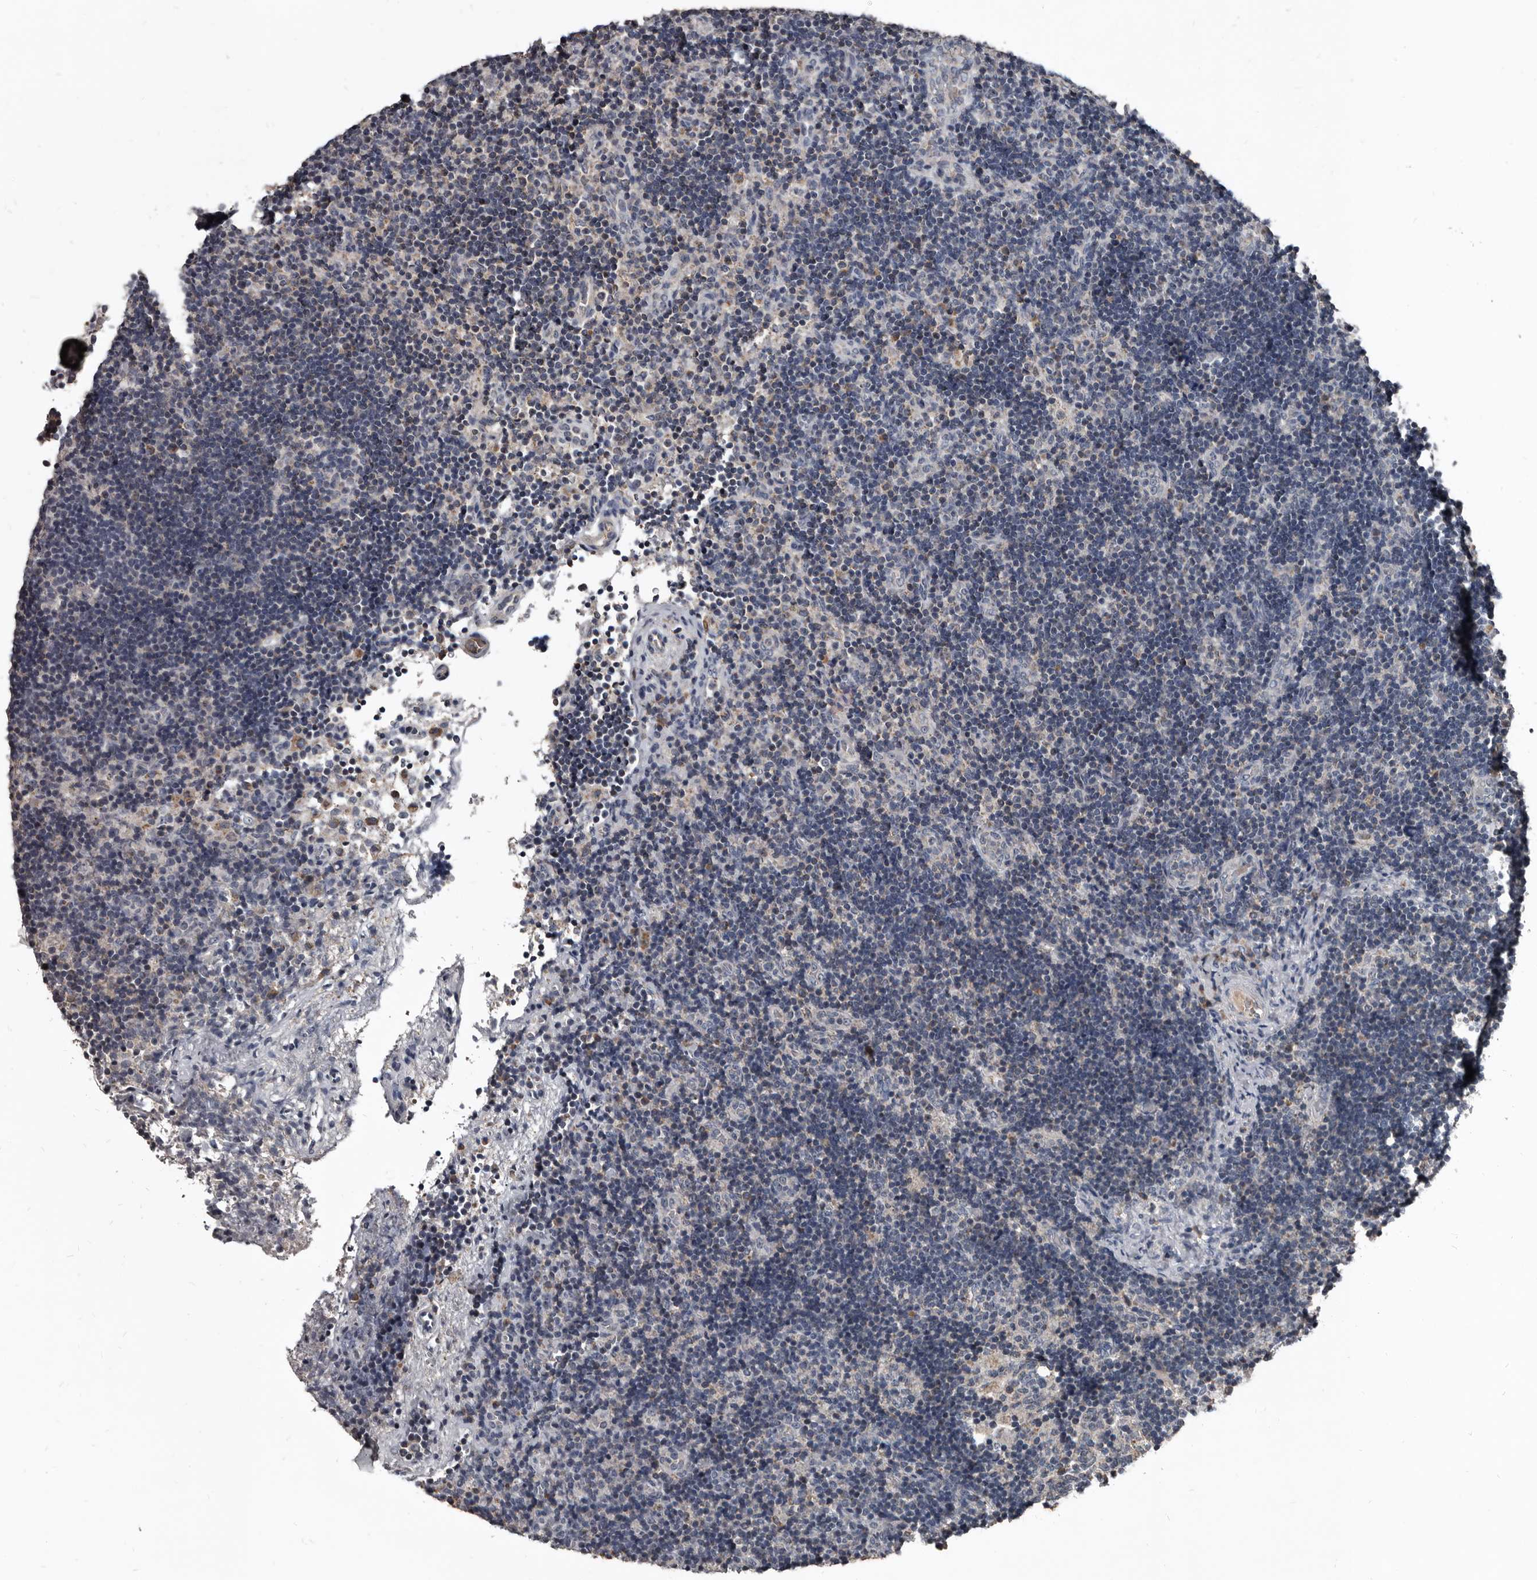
{"staining": {"intensity": "moderate", "quantity": "<25%", "location": "cytoplasmic/membranous"}, "tissue": "lymph node", "cell_type": "Germinal center cells", "image_type": "normal", "snomed": [{"axis": "morphology", "description": "Normal tissue, NOS"}, {"axis": "topography", "description": "Lymph node"}], "caption": "Germinal center cells demonstrate low levels of moderate cytoplasmic/membranous staining in about <25% of cells in benign human lymph node. Immunohistochemistry (ihc) stains the protein in brown and the nuclei are stained blue.", "gene": "GREB1", "patient": {"sex": "female", "age": 22}}